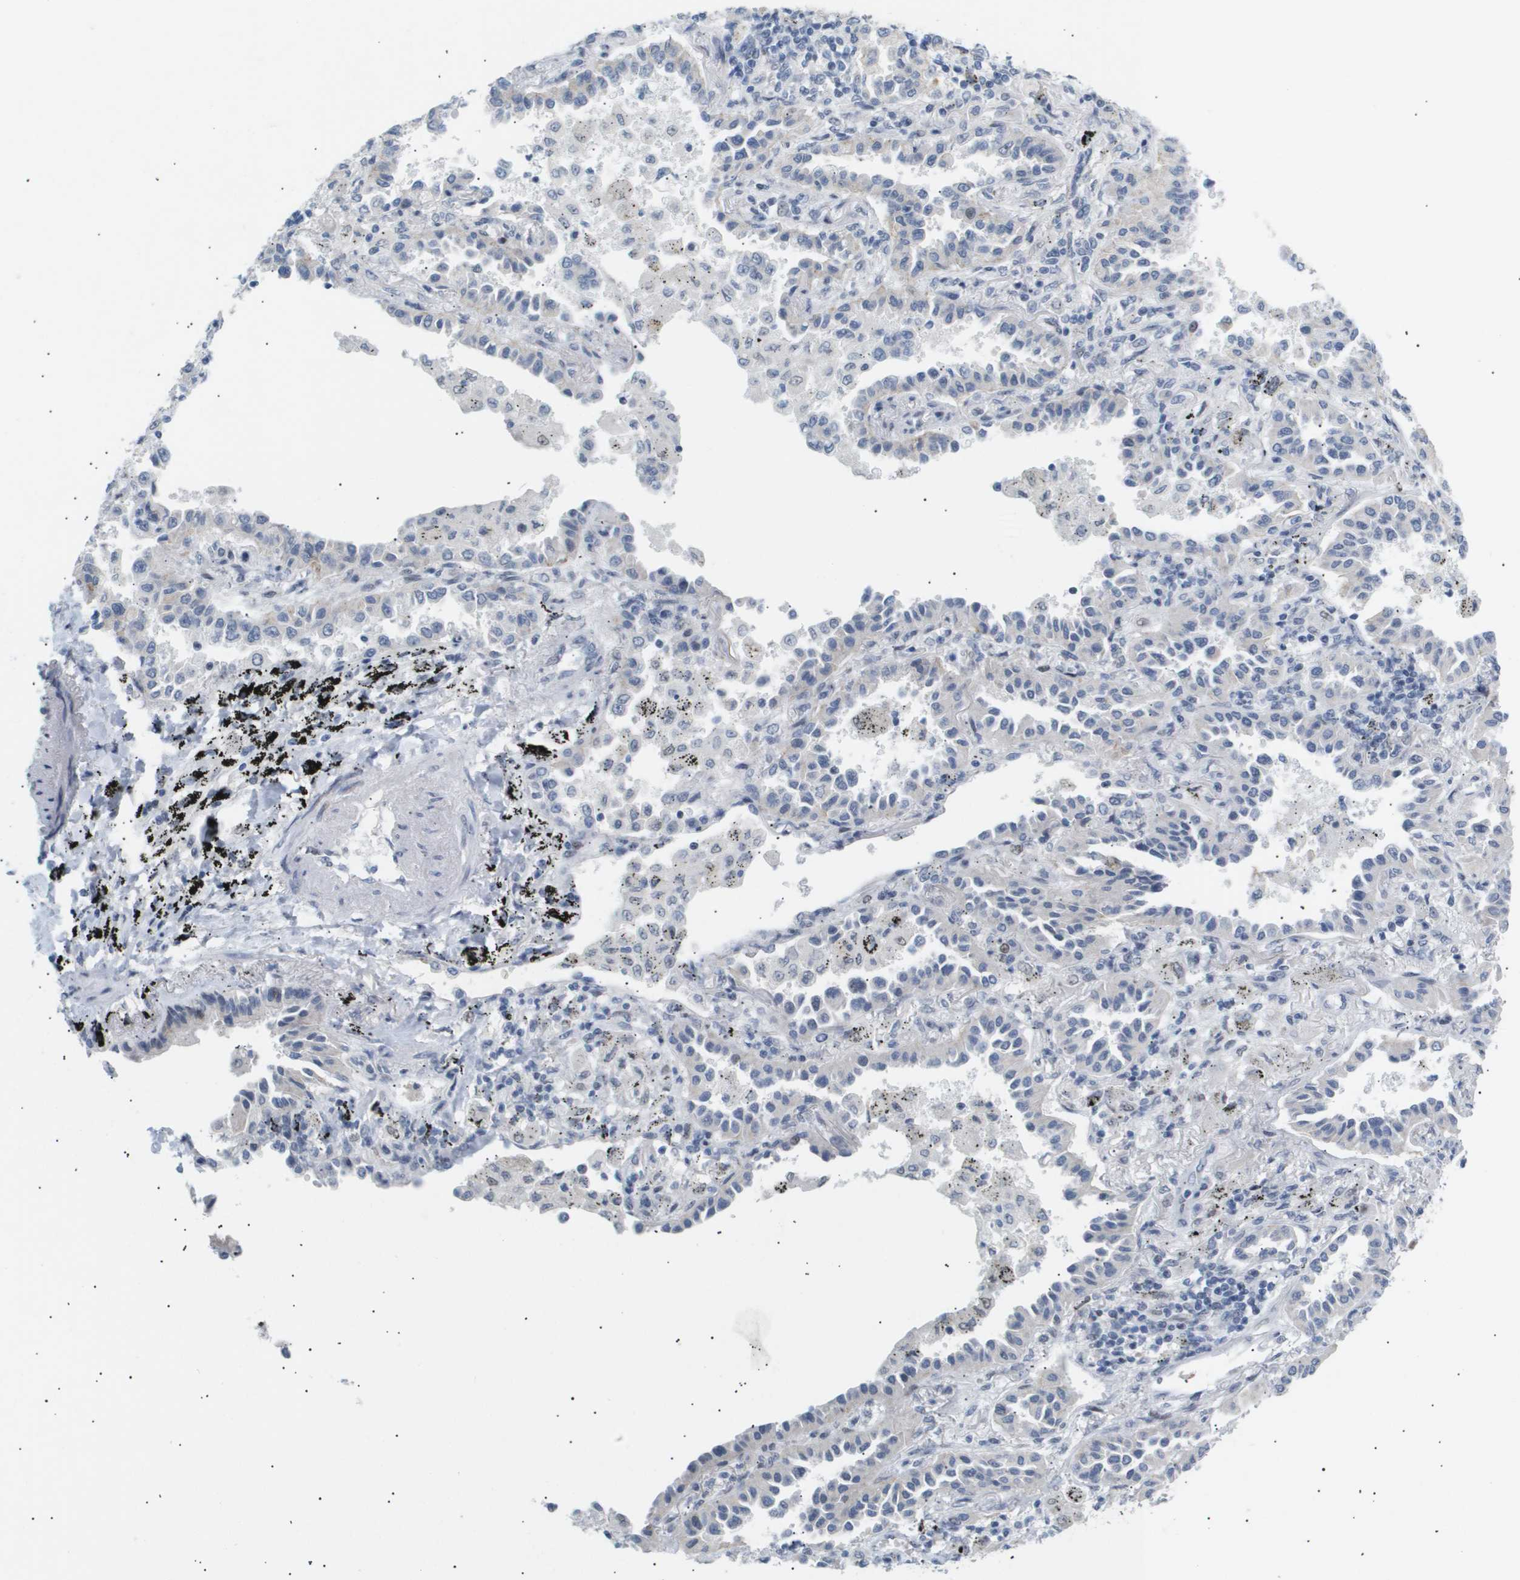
{"staining": {"intensity": "negative", "quantity": "none", "location": "none"}, "tissue": "lung cancer", "cell_type": "Tumor cells", "image_type": "cancer", "snomed": [{"axis": "morphology", "description": "Normal tissue, NOS"}, {"axis": "morphology", "description": "Adenocarcinoma, NOS"}, {"axis": "topography", "description": "Lung"}], "caption": "High magnification brightfield microscopy of lung adenocarcinoma stained with DAB (brown) and counterstained with hematoxylin (blue): tumor cells show no significant staining.", "gene": "PPARD", "patient": {"sex": "male", "age": 59}}